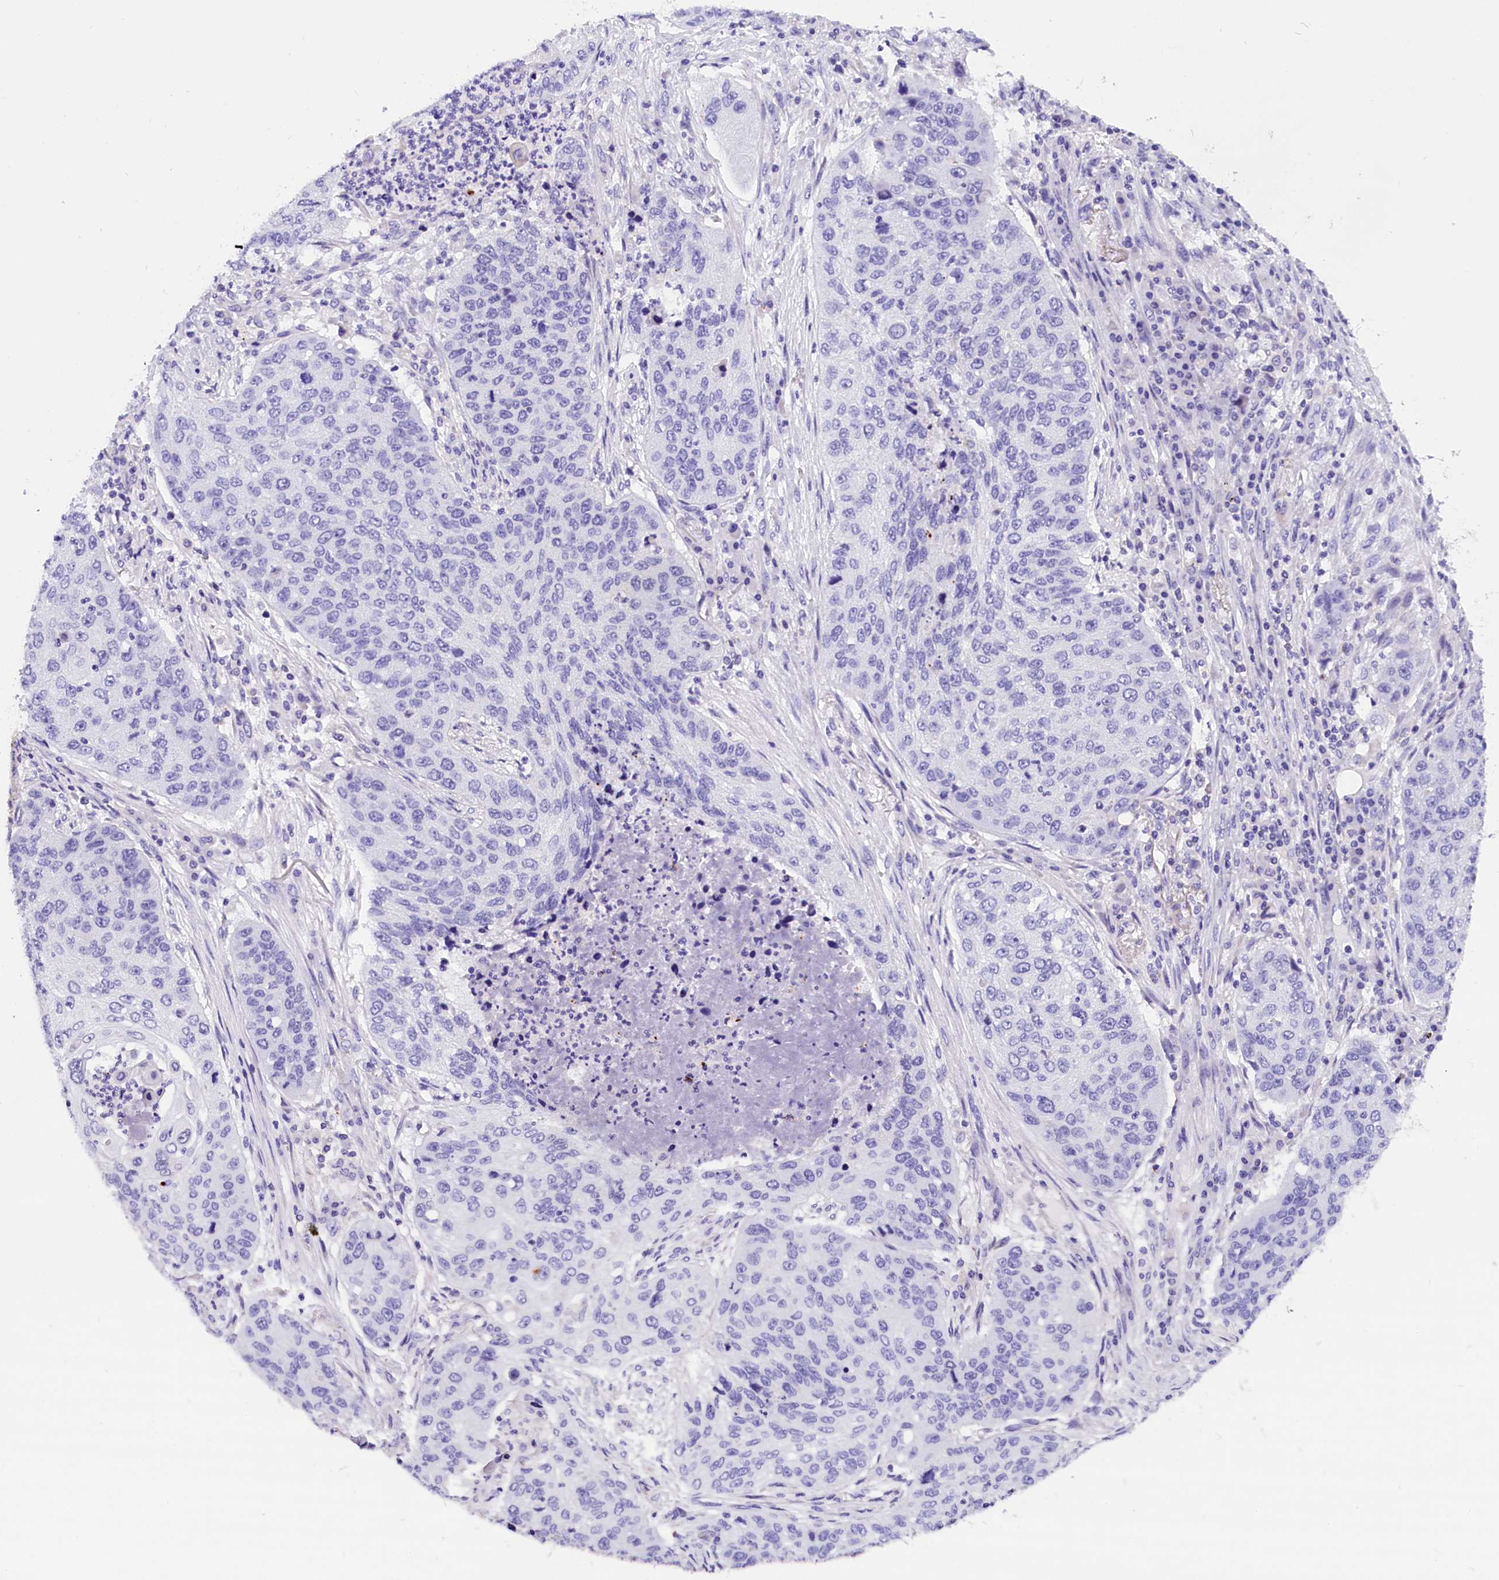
{"staining": {"intensity": "negative", "quantity": "none", "location": "none"}, "tissue": "lung cancer", "cell_type": "Tumor cells", "image_type": "cancer", "snomed": [{"axis": "morphology", "description": "Squamous cell carcinoma, NOS"}, {"axis": "topography", "description": "Lung"}], "caption": "A photomicrograph of lung squamous cell carcinoma stained for a protein reveals no brown staining in tumor cells. The staining was performed using DAB (3,3'-diaminobenzidine) to visualize the protein expression in brown, while the nuclei were stained in blue with hematoxylin (Magnification: 20x).", "gene": "ABAT", "patient": {"sex": "female", "age": 63}}